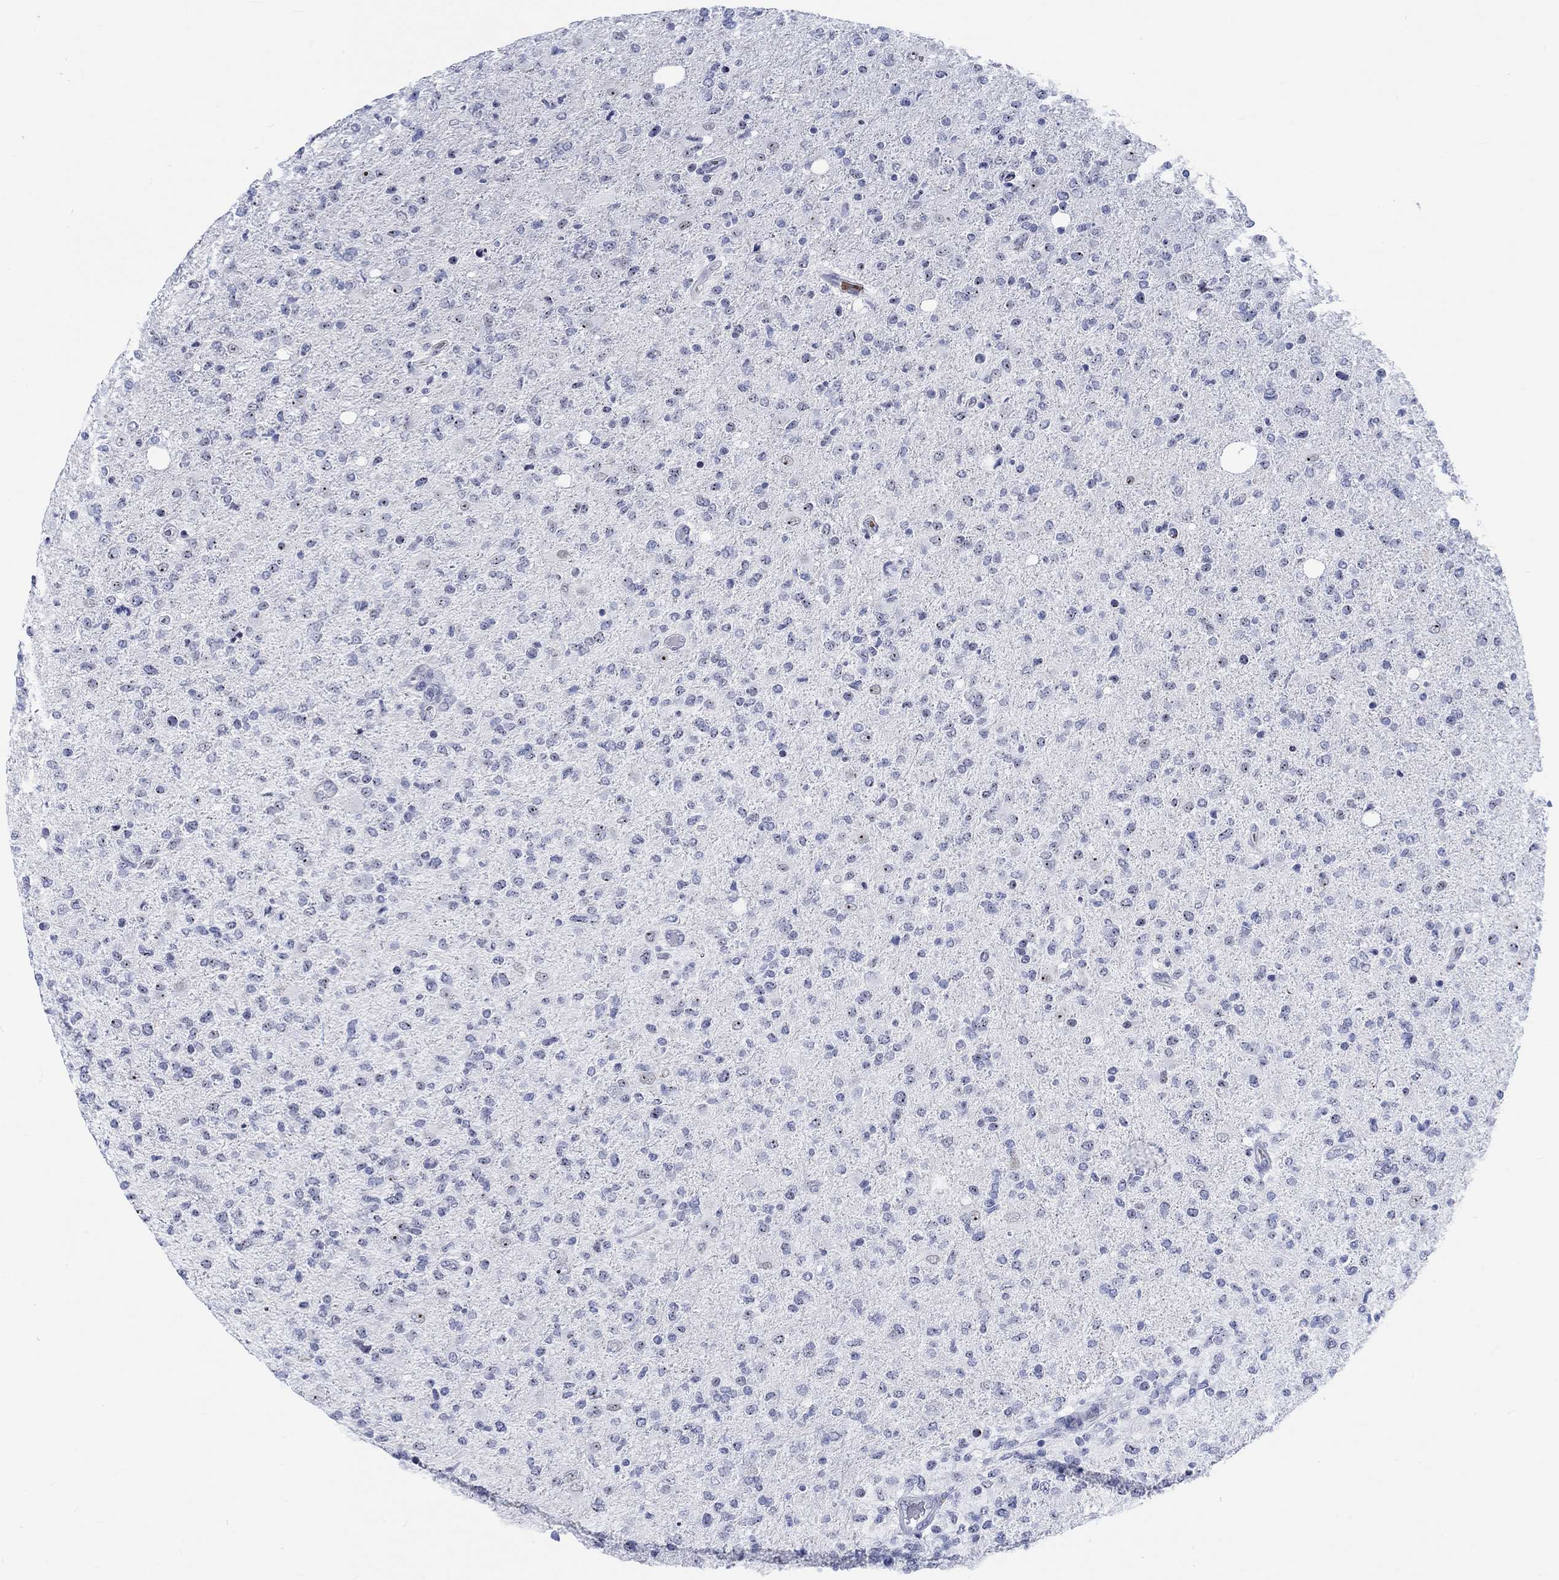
{"staining": {"intensity": "strong", "quantity": "<25%", "location": "nuclear"}, "tissue": "glioma", "cell_type": "Tumor cells", "image_type": "cancer", "snomed": [{"axis": "morphology", "description": "Glioma, malignant, High grade"}, {"axis": "topography", "description": "Cerebral cortex"}], "caption": "Immunohistochemical staining of human glioma exhibits medium levels of strong nuclear protein expression in about <25% of tumor cells.", "gene": "ZNF446", "patient": {"sex": "male", "age": 70}}